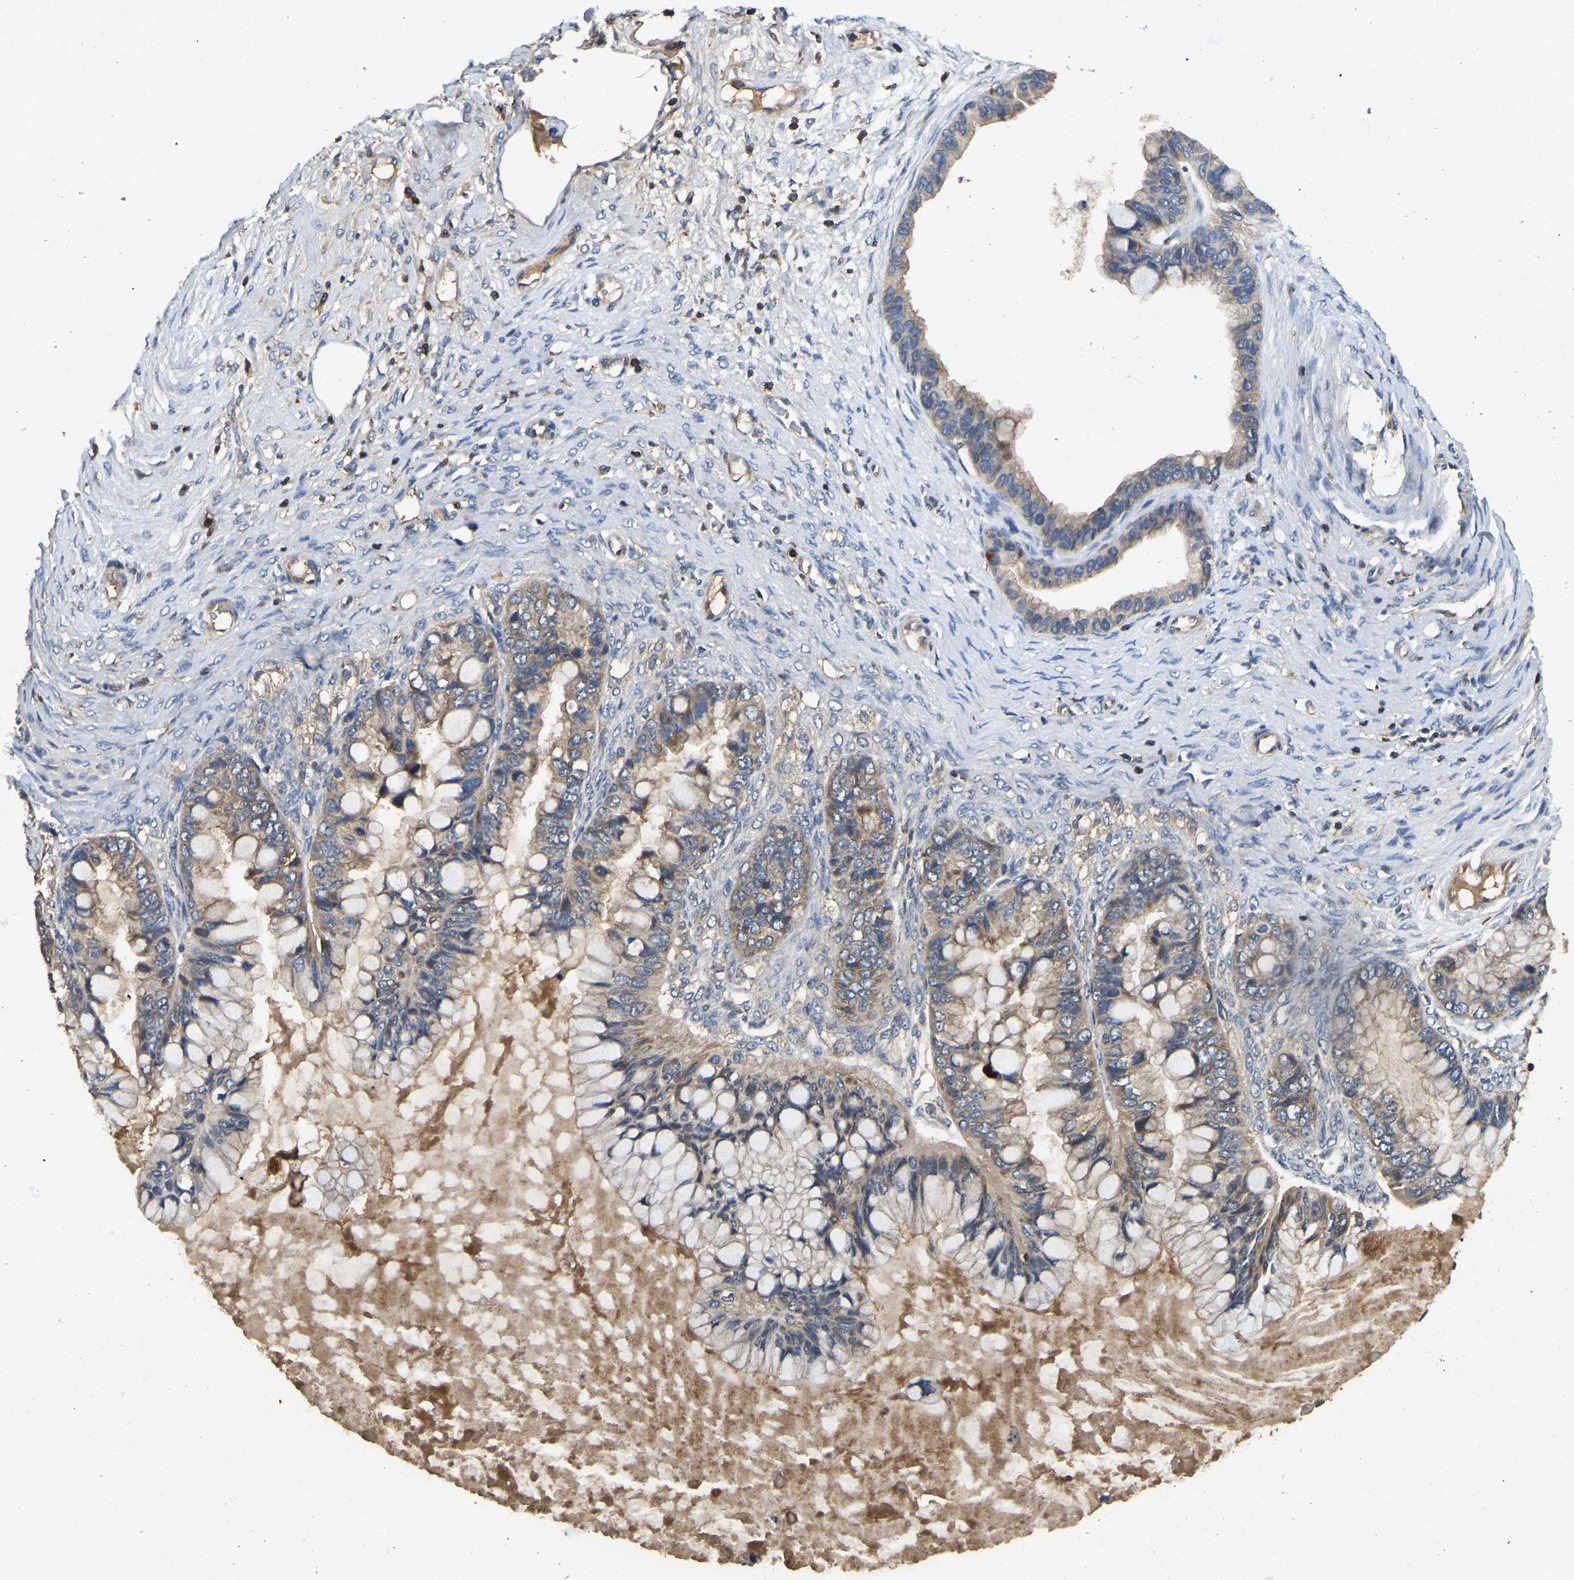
{"staining": {"intensity": "weak", "quantity": "25%-75%", "location": "cytoplasmic/membranous"}, "tissue": "ovarian cancer", "cell_type": "Tumor cells", "image_type": "cancer", "snomed": [{"axis": "morphology", "description": "Cystadenocarcinoma, mucinous, NOS"}, {"axis": "topography", "description": "Ovary"}], "caption": "Ovarian cancer (mucinous cystadenocarcinoma) stained with a brown dye shows weak cytoplasmic/membranous positive positivity in about 25%-75% of tumor cells.", "gene": "SMPD2", "patient": {"sex": "female", "age": 80}}